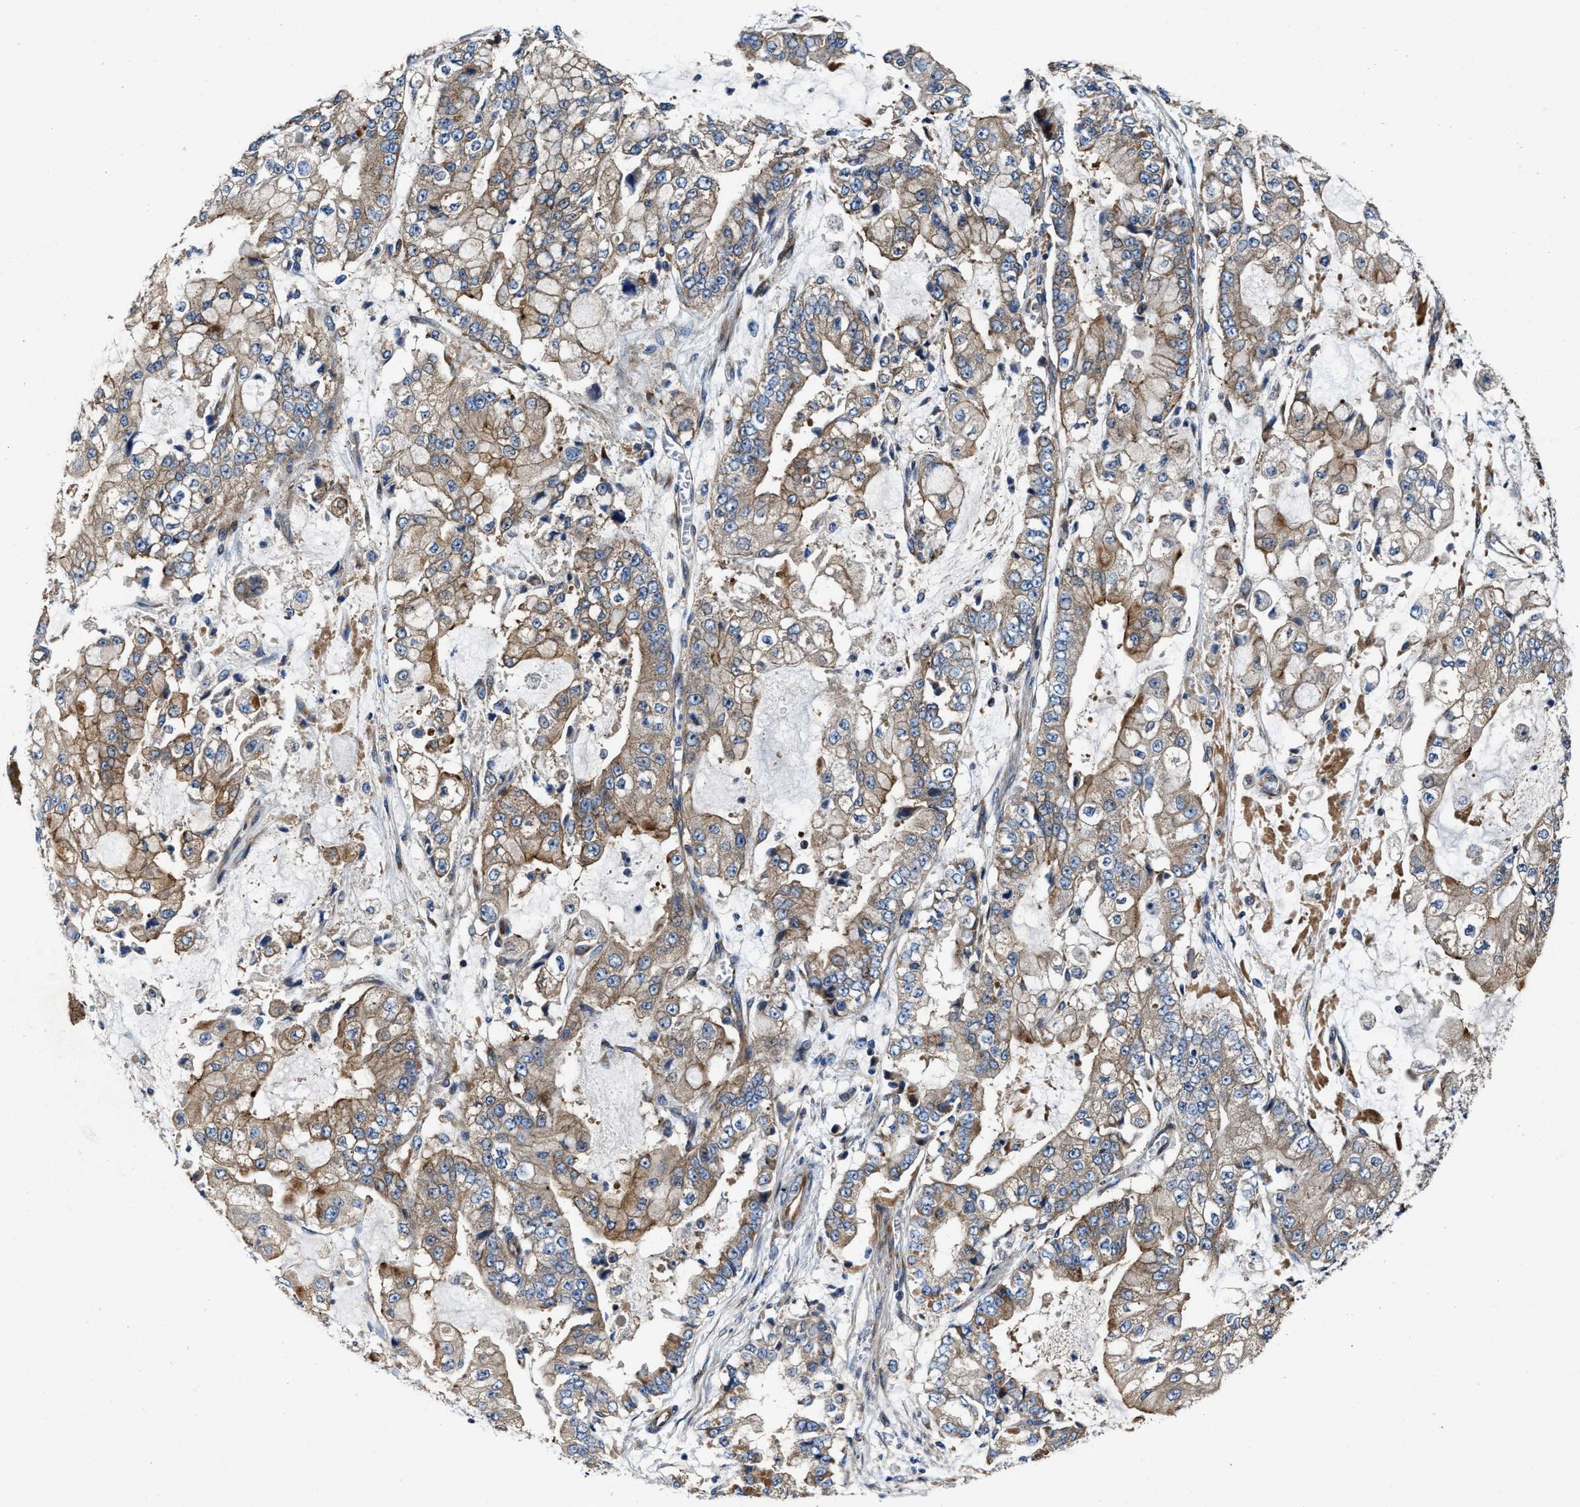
{"staining": {"intensity": "moderate", "quantity": ">75%", "location": "cytoplasmic/membranous"}, "tissue": "stomach cancer", "cell_type": "Tumor cells", "image_type": "cancer", "snomed": [{"axis": "morphology", "description": "Adenocarcinoma, NOS"}, {"axis": "topography", "description": "Stomach"}], "caption": "This is a photomicrograph of IHC staining of stomach adenocarcinoma, which shows moderate expression in the cytoplasmic/membranous of tumor cells.", "gene": "PTAR1", "patient": {"sex": "male", "age": 76}}